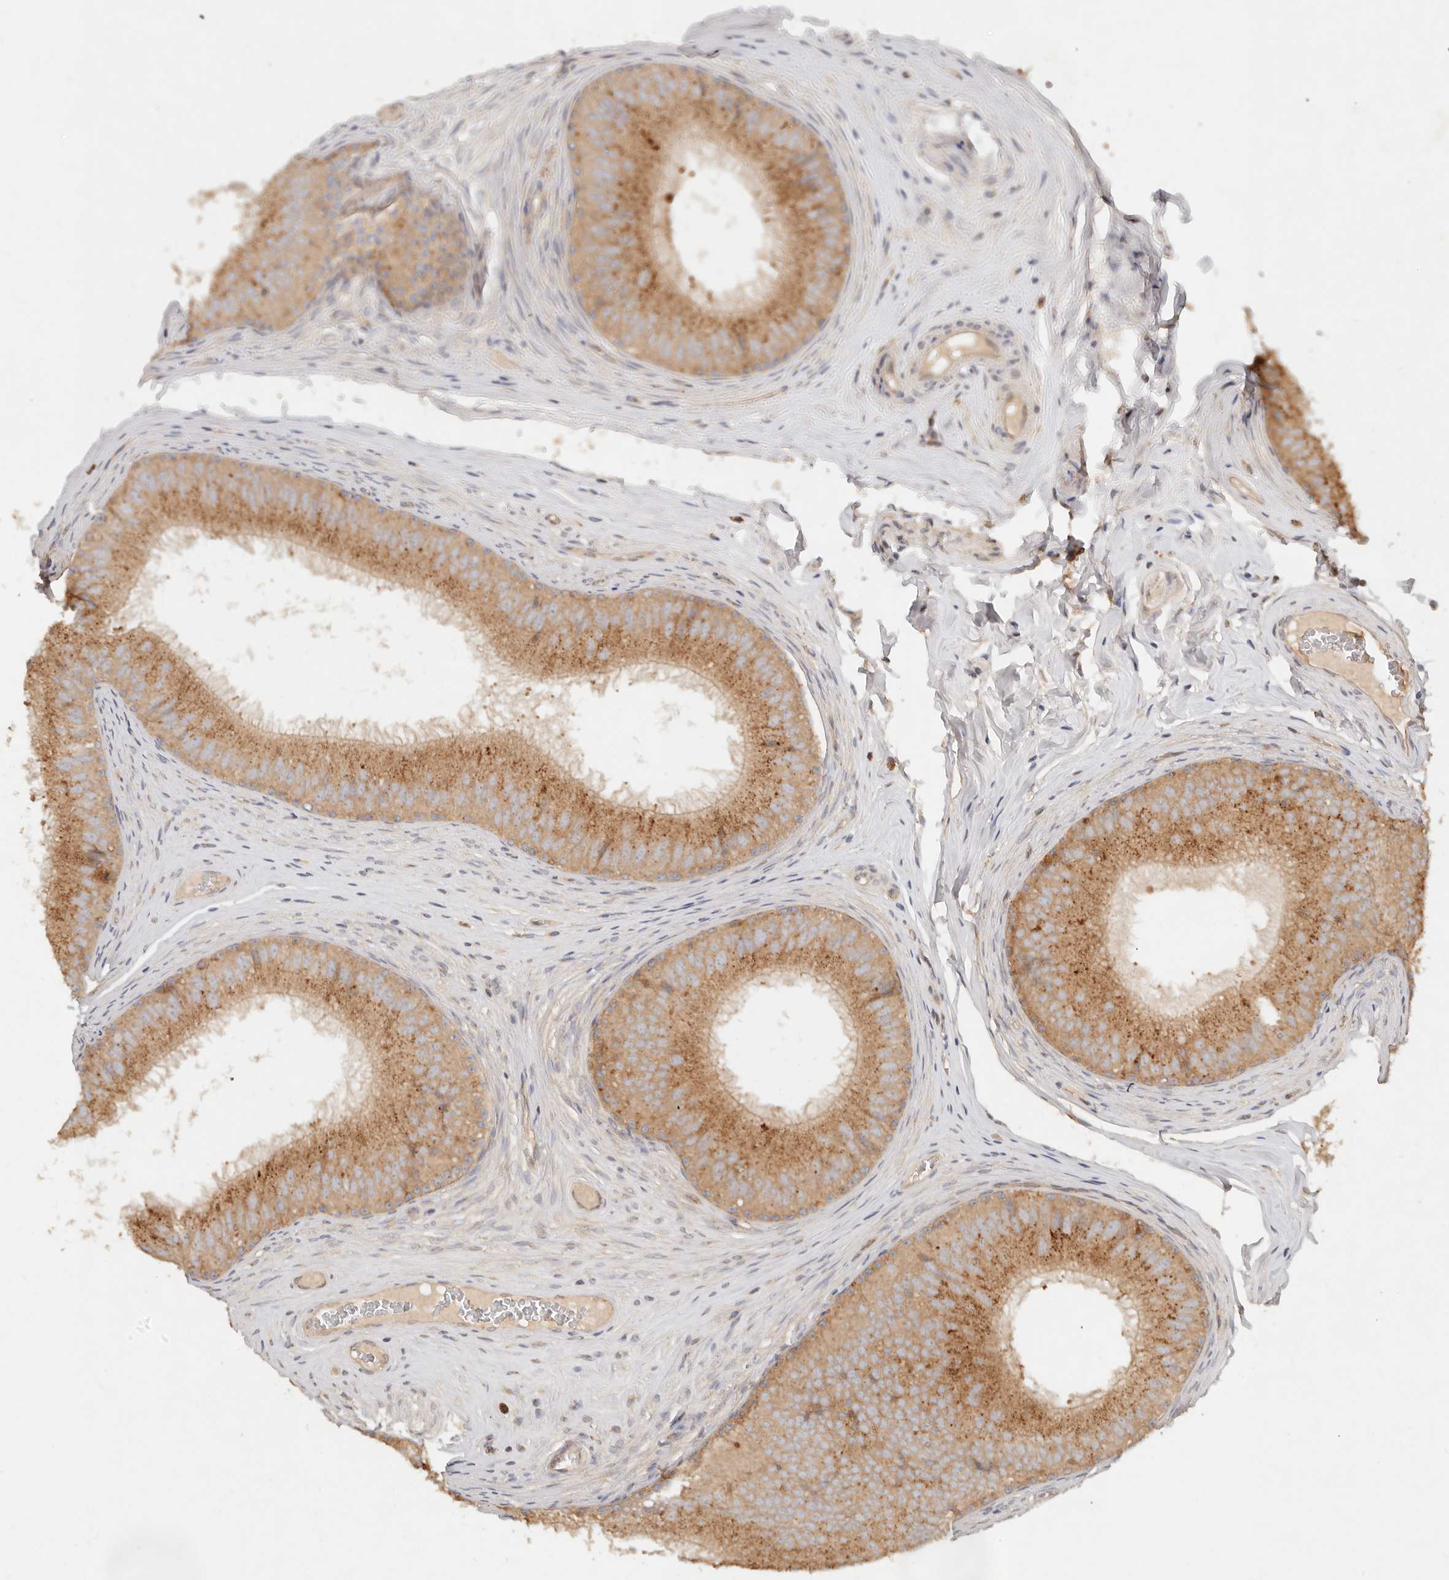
{"staining": {"intensity": "moderate", "quantity": ">75%", "location": "cytoplasmic/membranous"}, "tissue": "epididymis", "cell_type": "Glandular cells", "image_type": "normal", "snomed": [{"axis": "morphology", "description": "Normal tissue, NOS"}, {"axis": "topography", "description": "Epididymis"}], "caption": "Moderate cytoplasmic/membranous staining is present in approximately >75% of glandular cells in benign epididymis.", "gene": "HECTD3", "patient": {"sex": "male", "age": 32}}